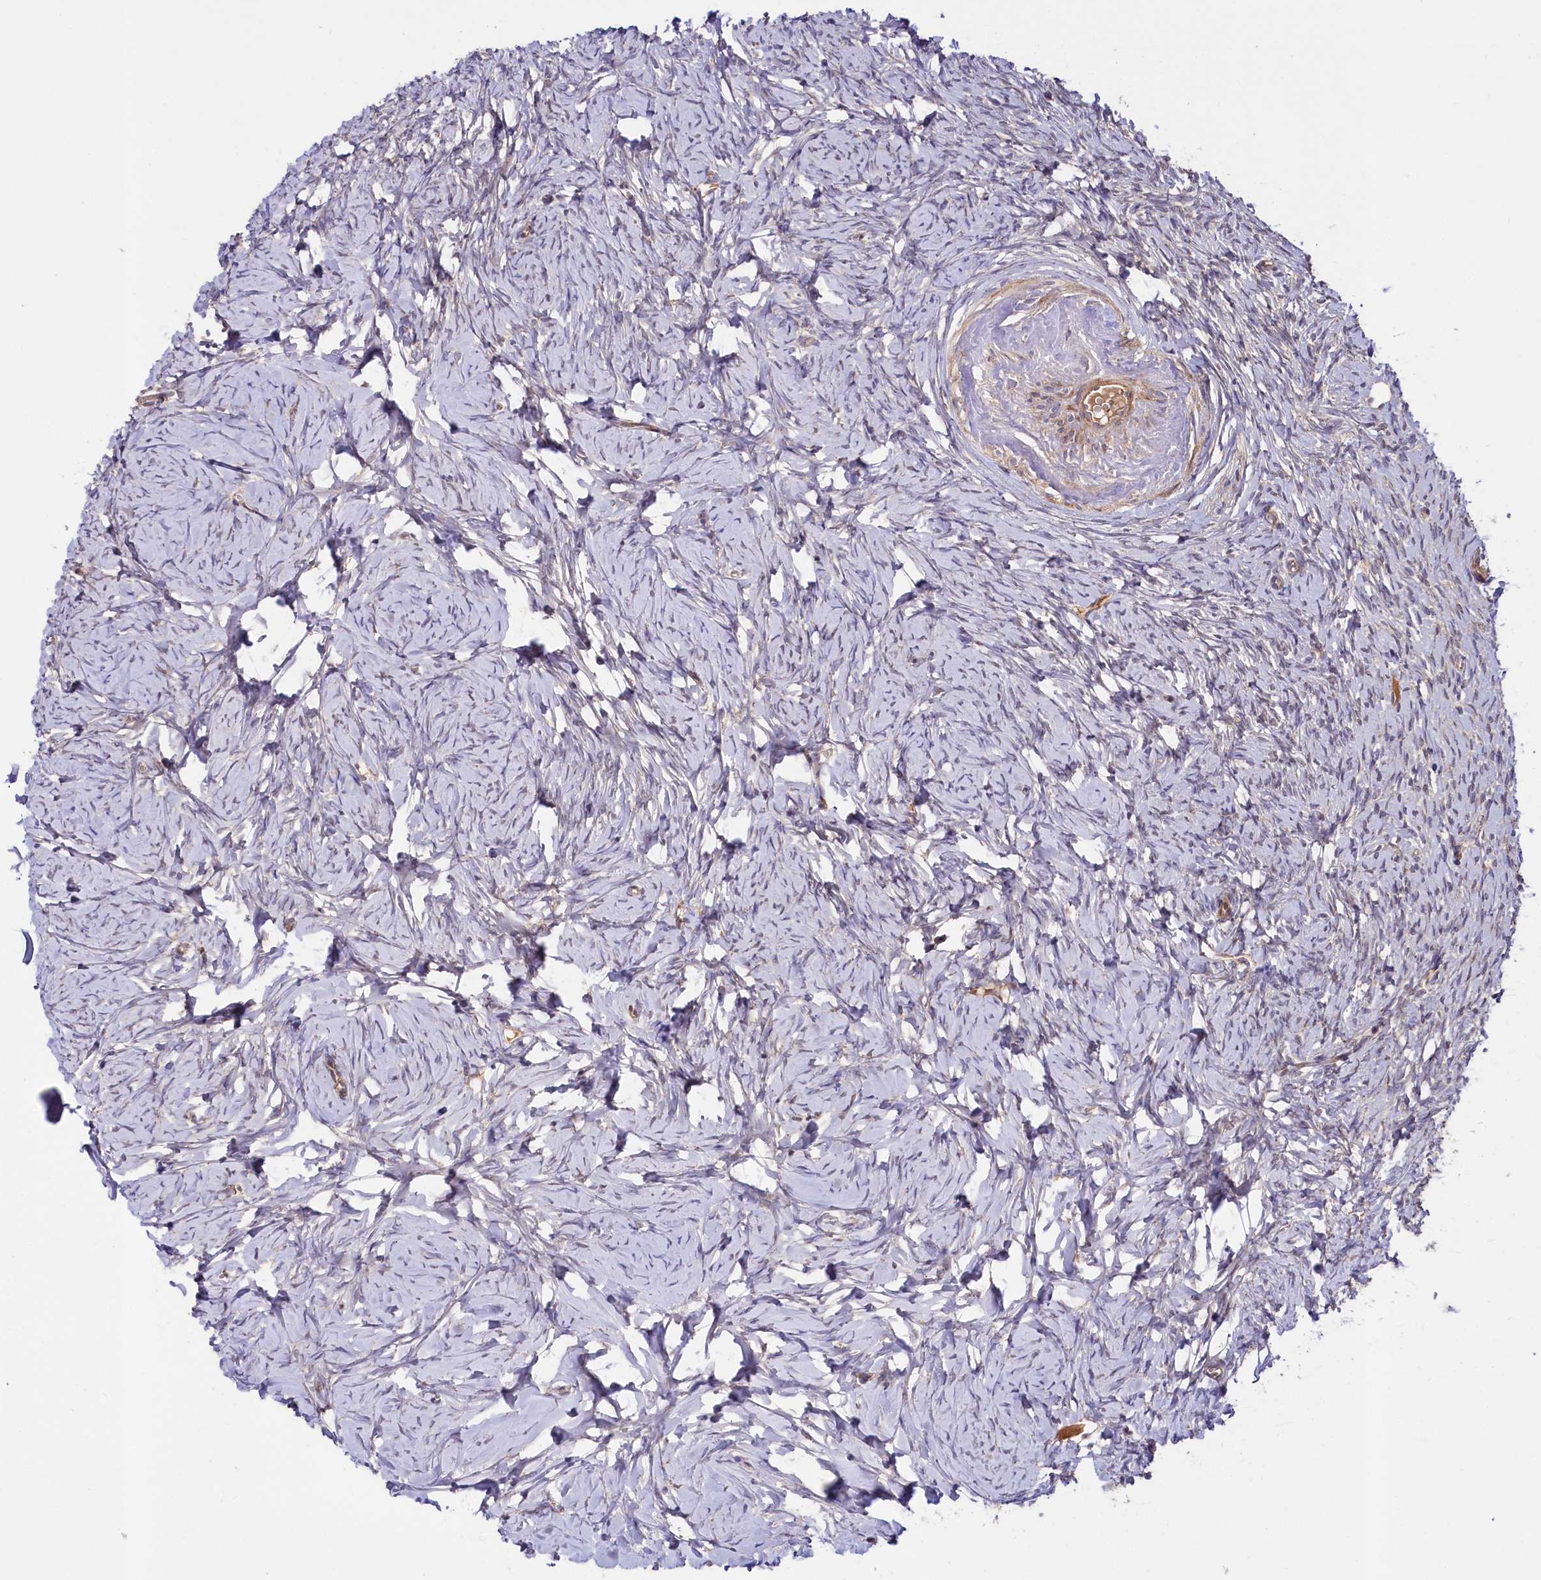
{"staining": {"intensity": "moderate", "quantity": "25%-75%", "location": "cytoplasmic/membranous"}, "tissue": "ovary", "cell_type": "Ovarian stroma cells", "image_type": "normal", "snomed": [{"axis": "morphology", "description": "Normal tissue, NOS"}, {"axis": "topography", "description": "Ovary"}], "caption": "The photomicrograph displays staining of unremarkable ovary, revealing moderate cytoplasmic/membranous protein expression (brown color) within ovarian stroma cells.", "gene": "NEDD1", "patient": {"sex": "female", "age": 51}}